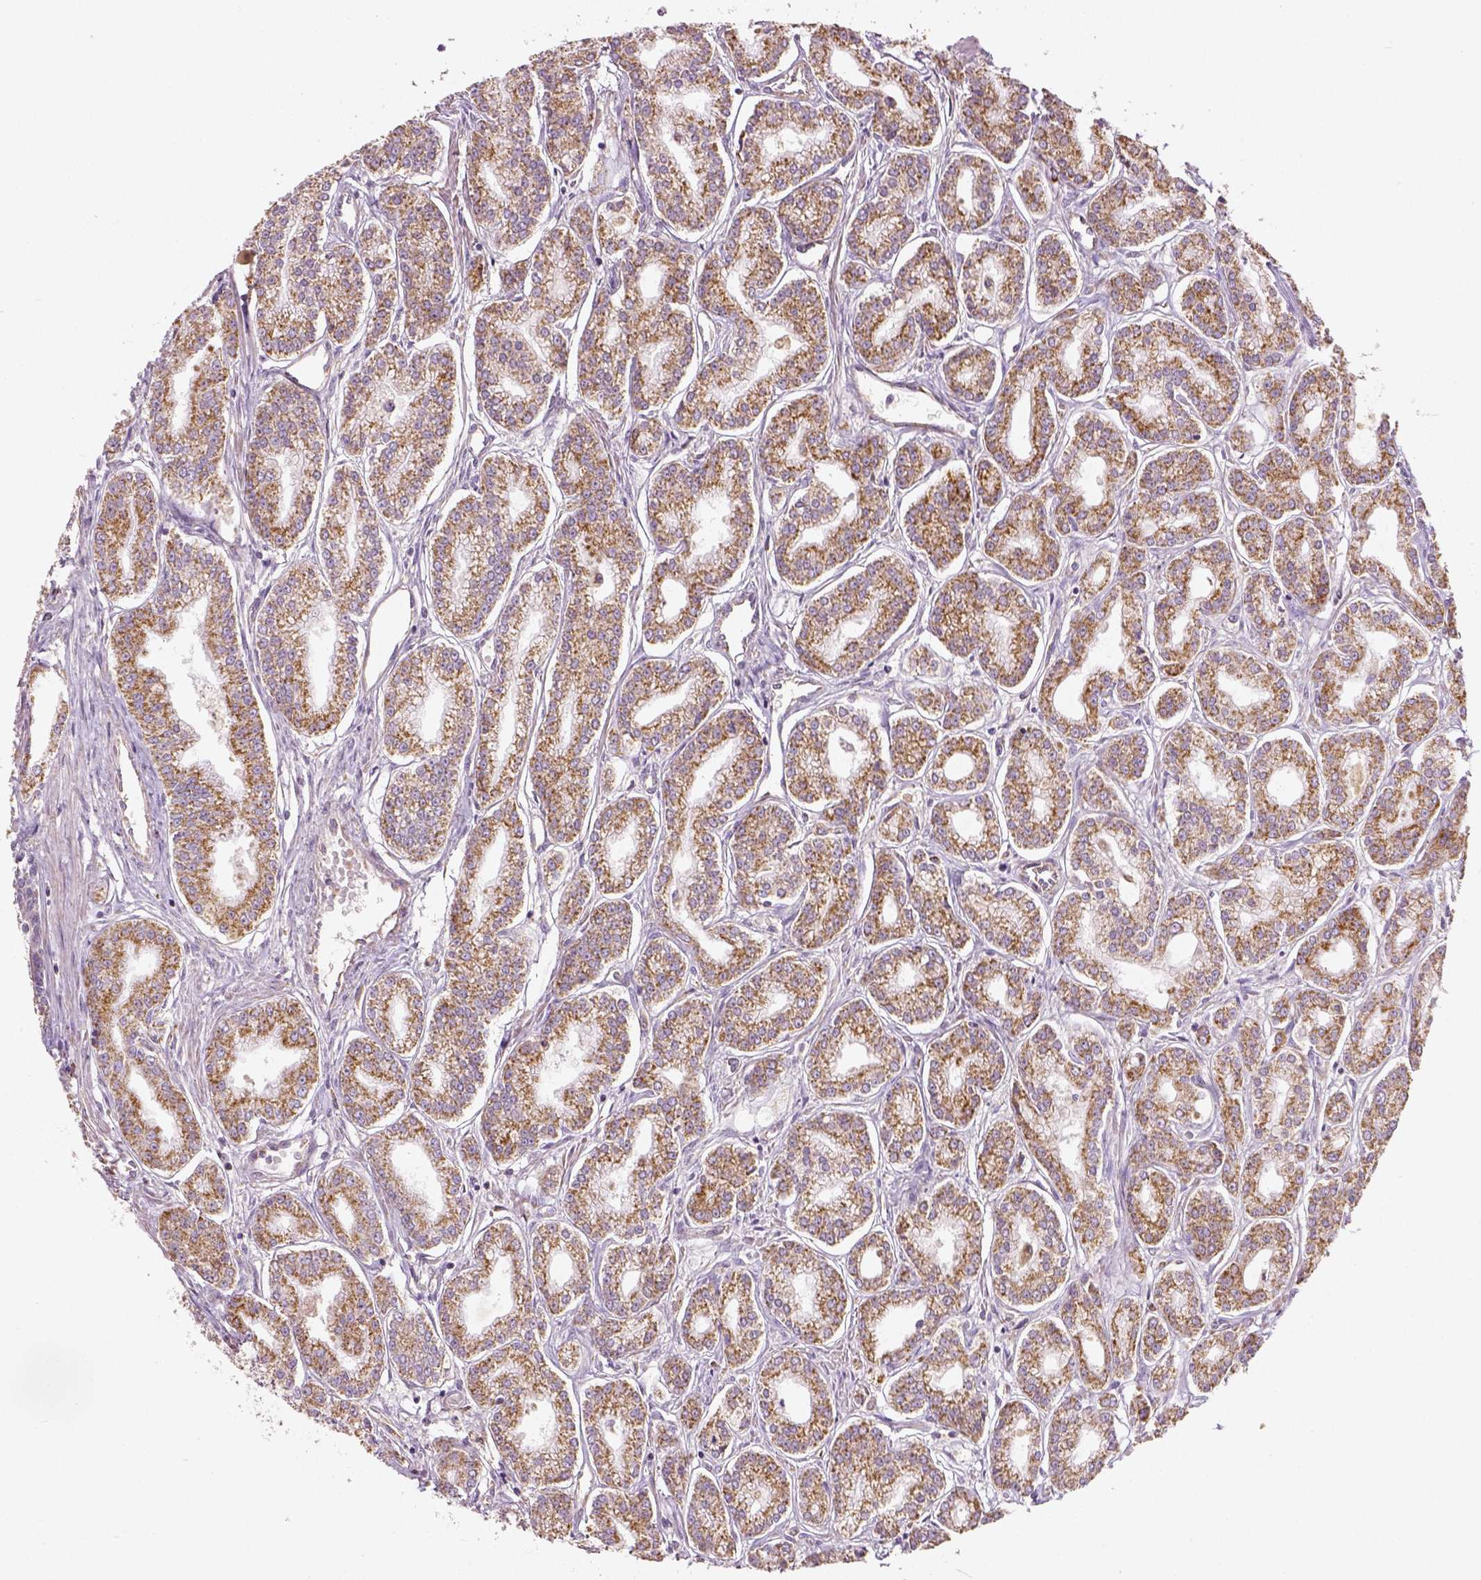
{"staining": {"intensity": "moderate", "quantity": ">75%", "location": "cytoplasmic/membranous"}, "tissue": "prostate cancer", "cell_type": "Tumor cells", "image_type": "cancer", "snomed": [{"axis": "morphology", "description": "Adenocarcinoma, NOS"}, {"axis": "topography", "description": "Prostate"}], "caption": "An immunohistochemistry photomicrograph of tumor tissue is shown. Protein staining in brown shows moderate cytoplasmic/membranous positivity in prostate adenocarcinoma within tumor cells.", "gene": "PGAM5", "patient": {"sex": "male", "age": 71}}